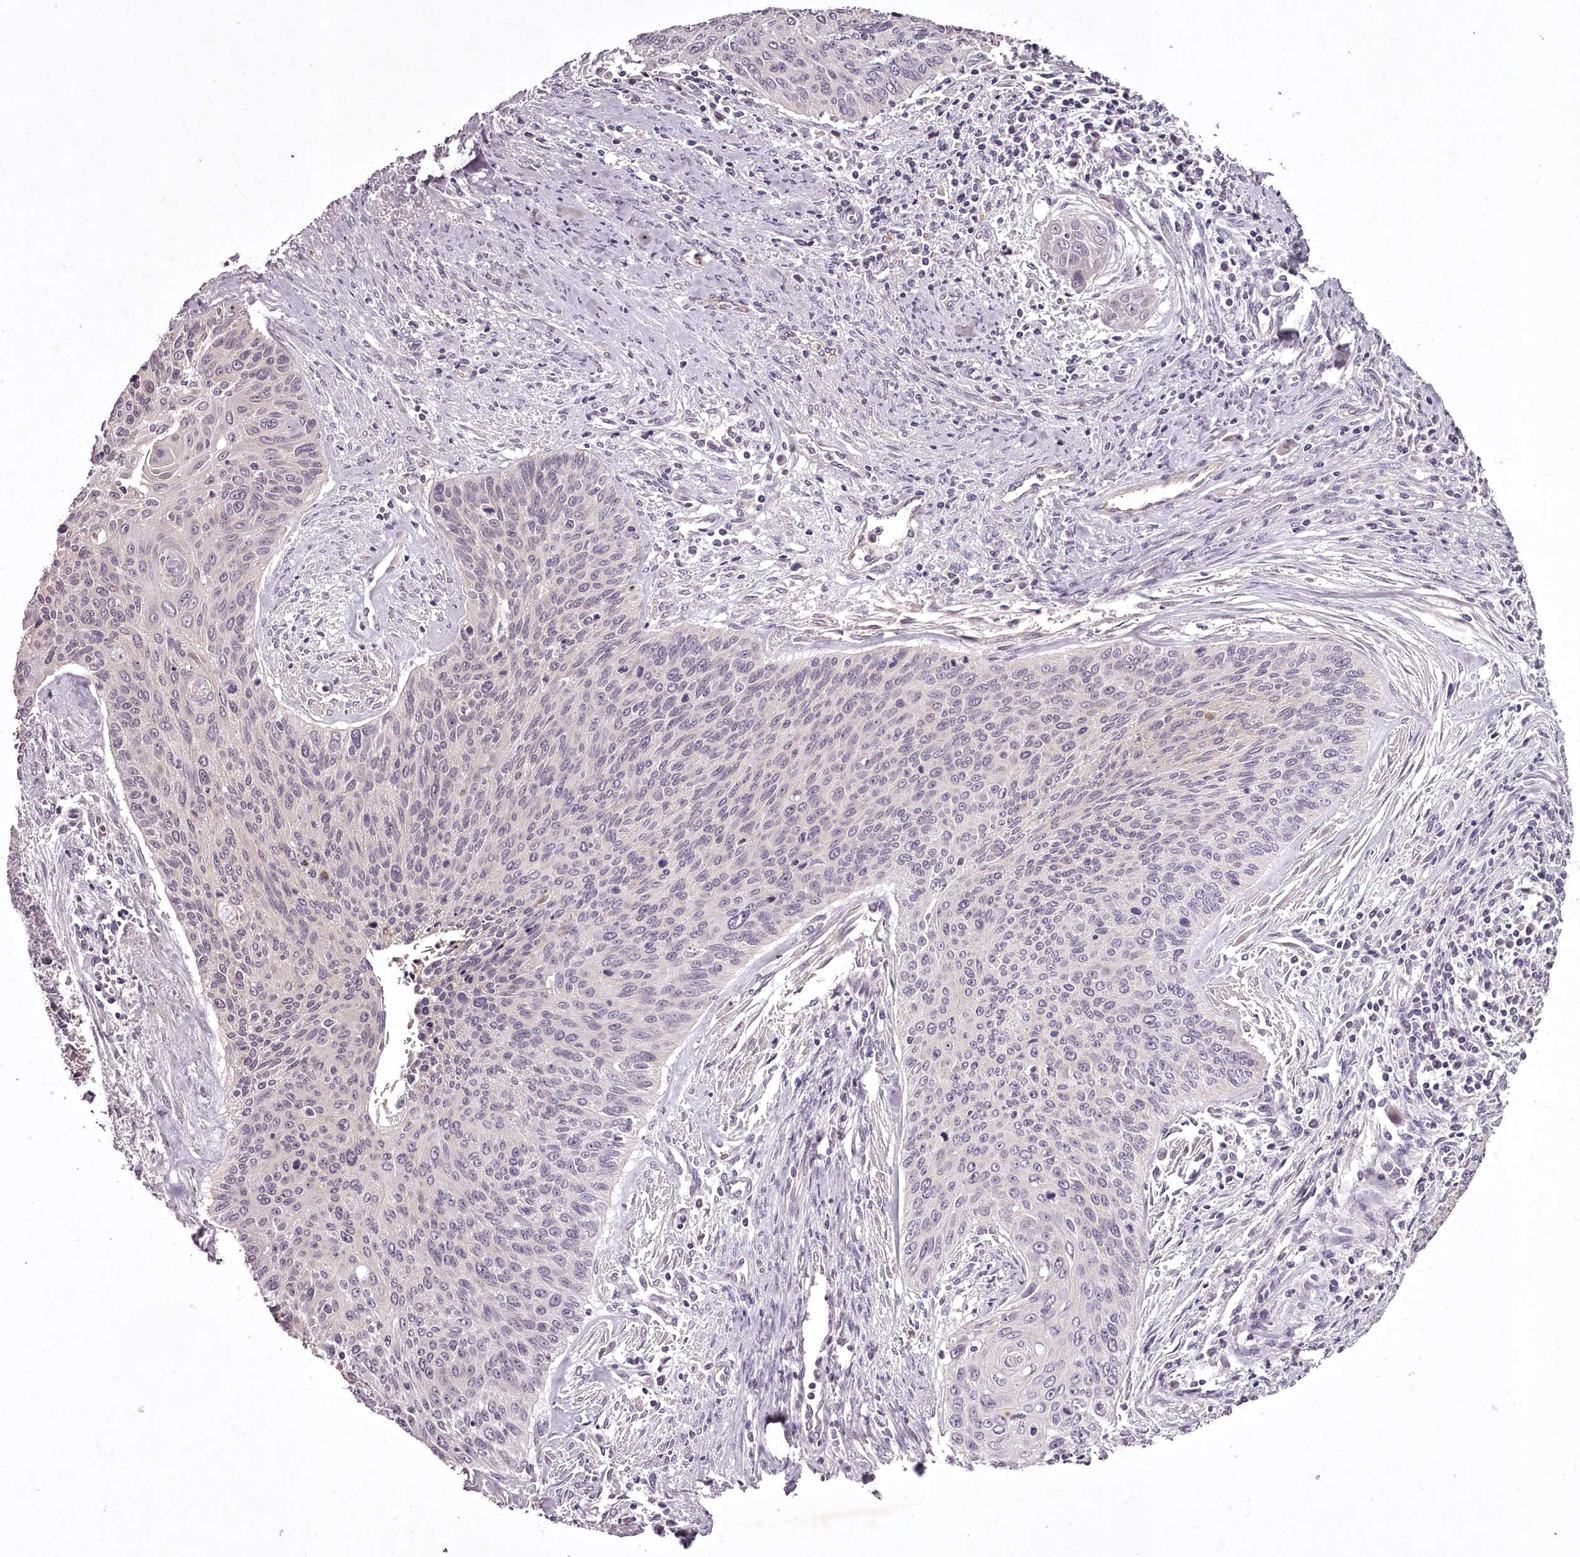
{"staining": {"intensity": "negative", "quantity": "none", "location": "none"}, "tissue": "cervical cancer", "cell_type": "Tumor cells", "image_type": "cancer", "snomed": [{"axis": "morphology", "description": "Squamous cell carcinoma, NOS"}, {"axis": "topography", "description": "Cervix"}], "caption": "A micrograph of cervical squamous cell carcinoma stained for a protein exhibits no brown staining in tumor cells. (DAB (3,3'-diaminobenzidine) immunohistochemistry (IHC), high magnification).", "gene": "RBMXL2", "patient": {"sex": "female", "age": 55}}